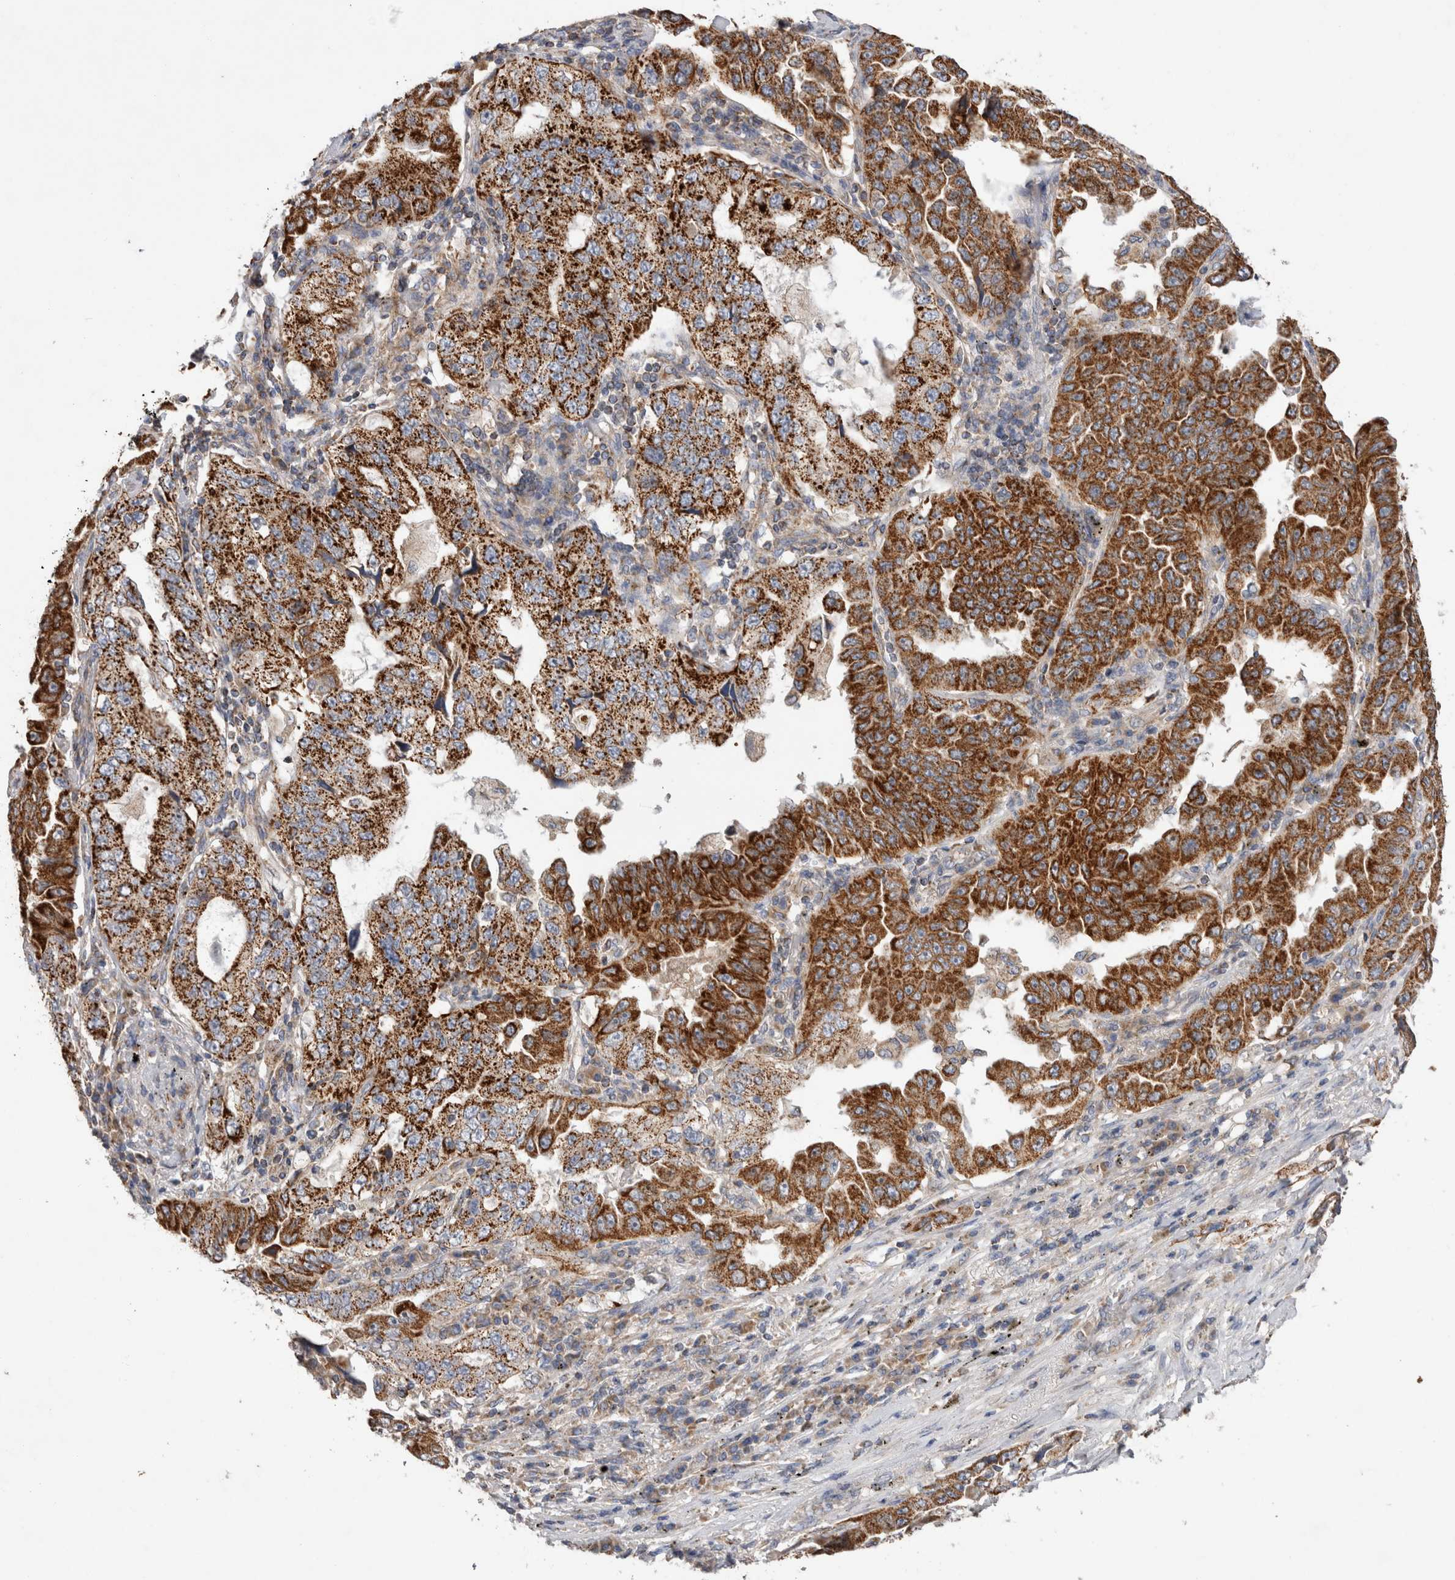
{"staining": {"intensity": "strong", "quantity": ">75%", "location": "cytoplasmic/membranous"}, "tissue": "lung cancer", "cell_type": "Tumor cells", "image_type": "cancer", "snomed": [{"axis": "morphology", "description": "Adenocarcinoma, NOS"}, {"axis": "topography", "description": "Lung"}], "caption": "The image demonstrates a brown stain indicating the presence of a protein in the cytoplasmic/membranous of tumor cells in lung cancer.", "gene": "IARS2", "patient": {"sex": "female", "age": 51}}